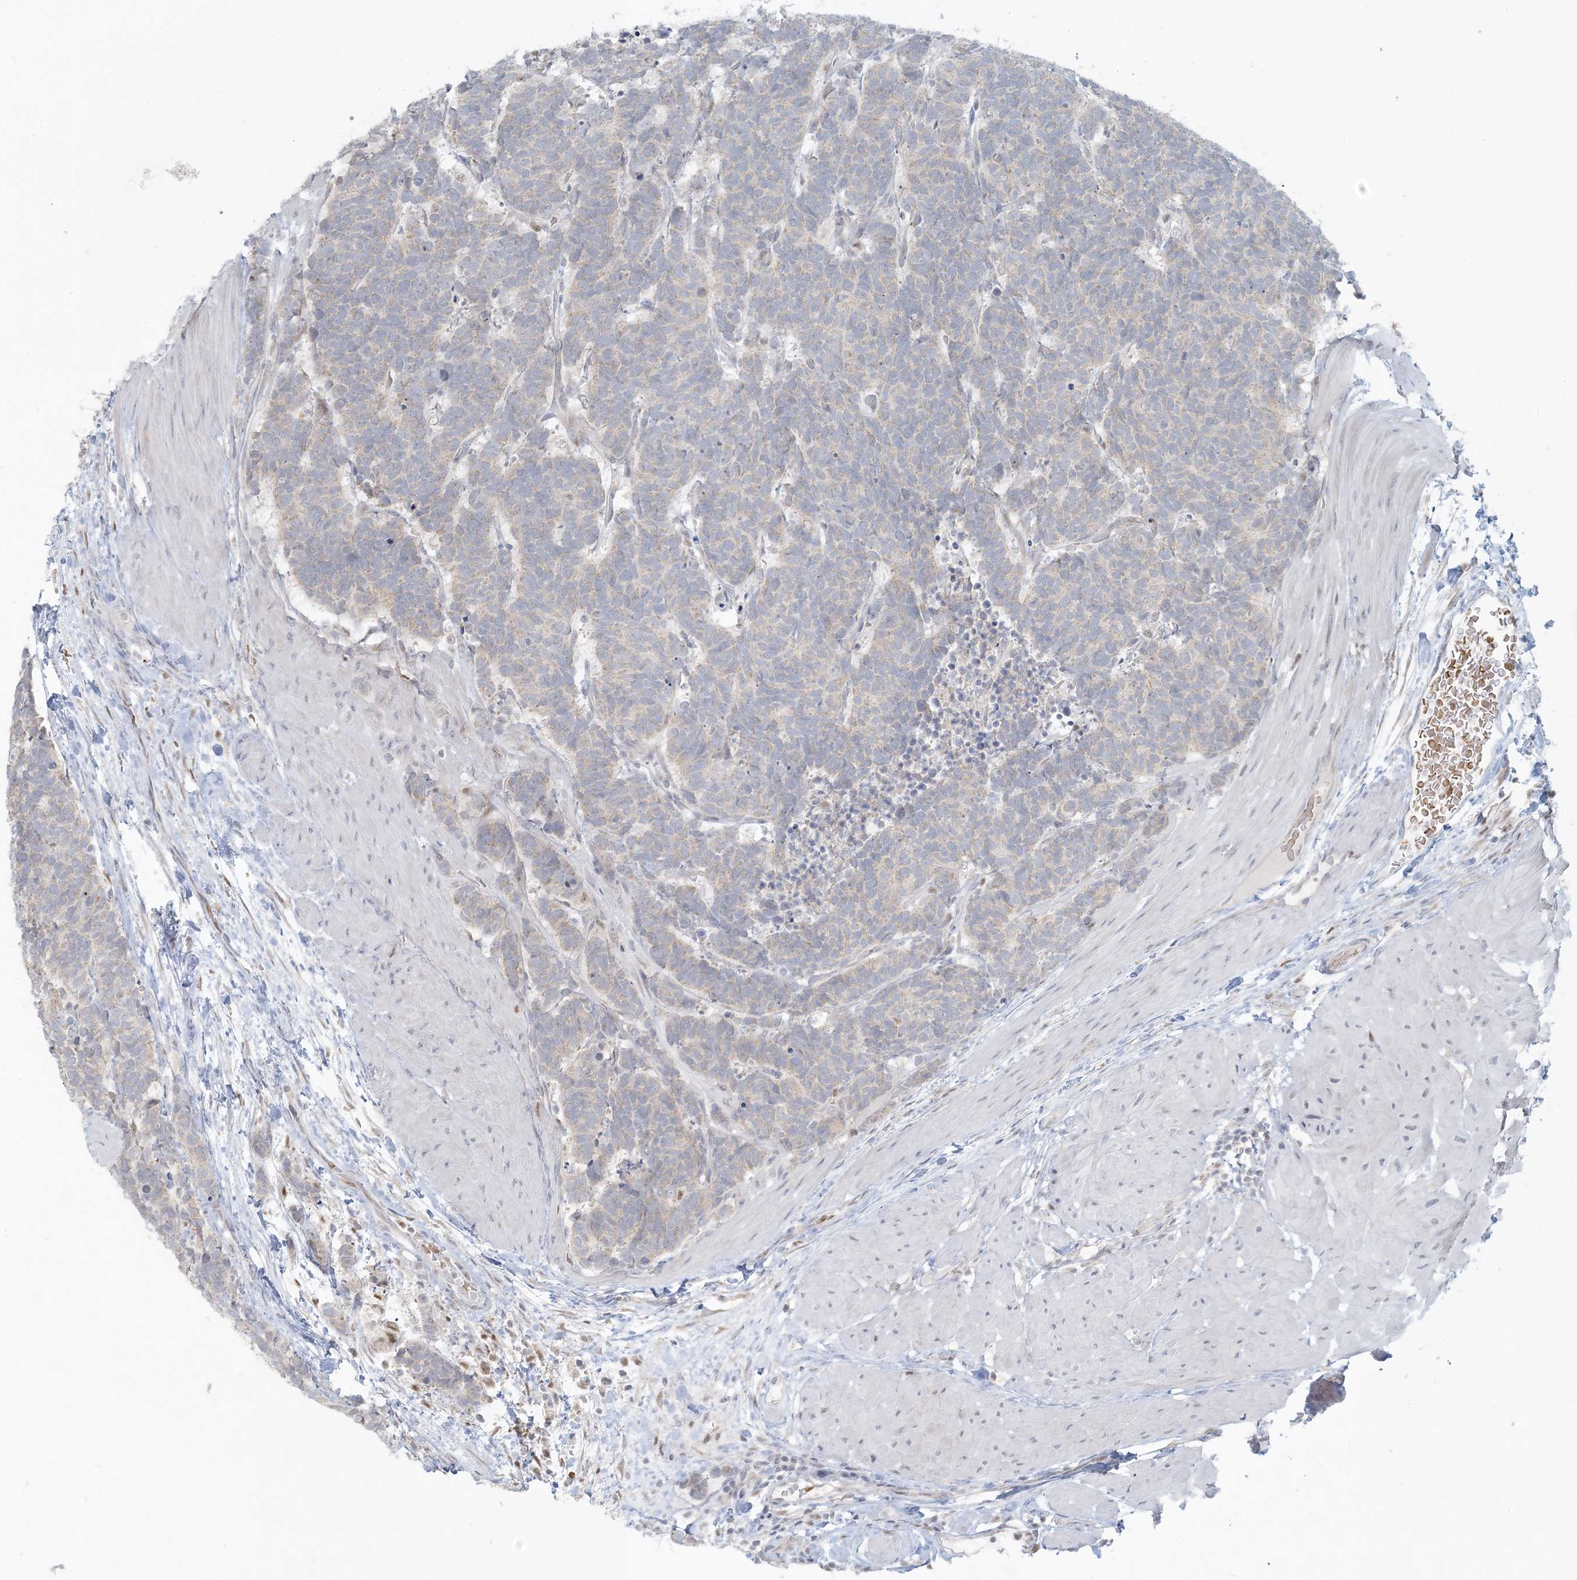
{"staining": {"intensity": "negative", "quantity": "none", "location": "none"}, "tissue": "carcinoid", "cell_type": "Tumor cells", "image_type": "cancer", "snomed": [{"axis": "morphology", "description": "Carcinoma, NOS"}, {"axis": "morphology", "description": "Carcinoid, malignant, NOS"}, {"axis": "topography", "description": "Urinary bladder"}], "caption": "A histopathology image of carcinoid (malignant) stained for a protein demonstrates no brown staining in tumor cells.", "gene": "CTDNEP1", "patient": {"sex": "male", "age": 57}}